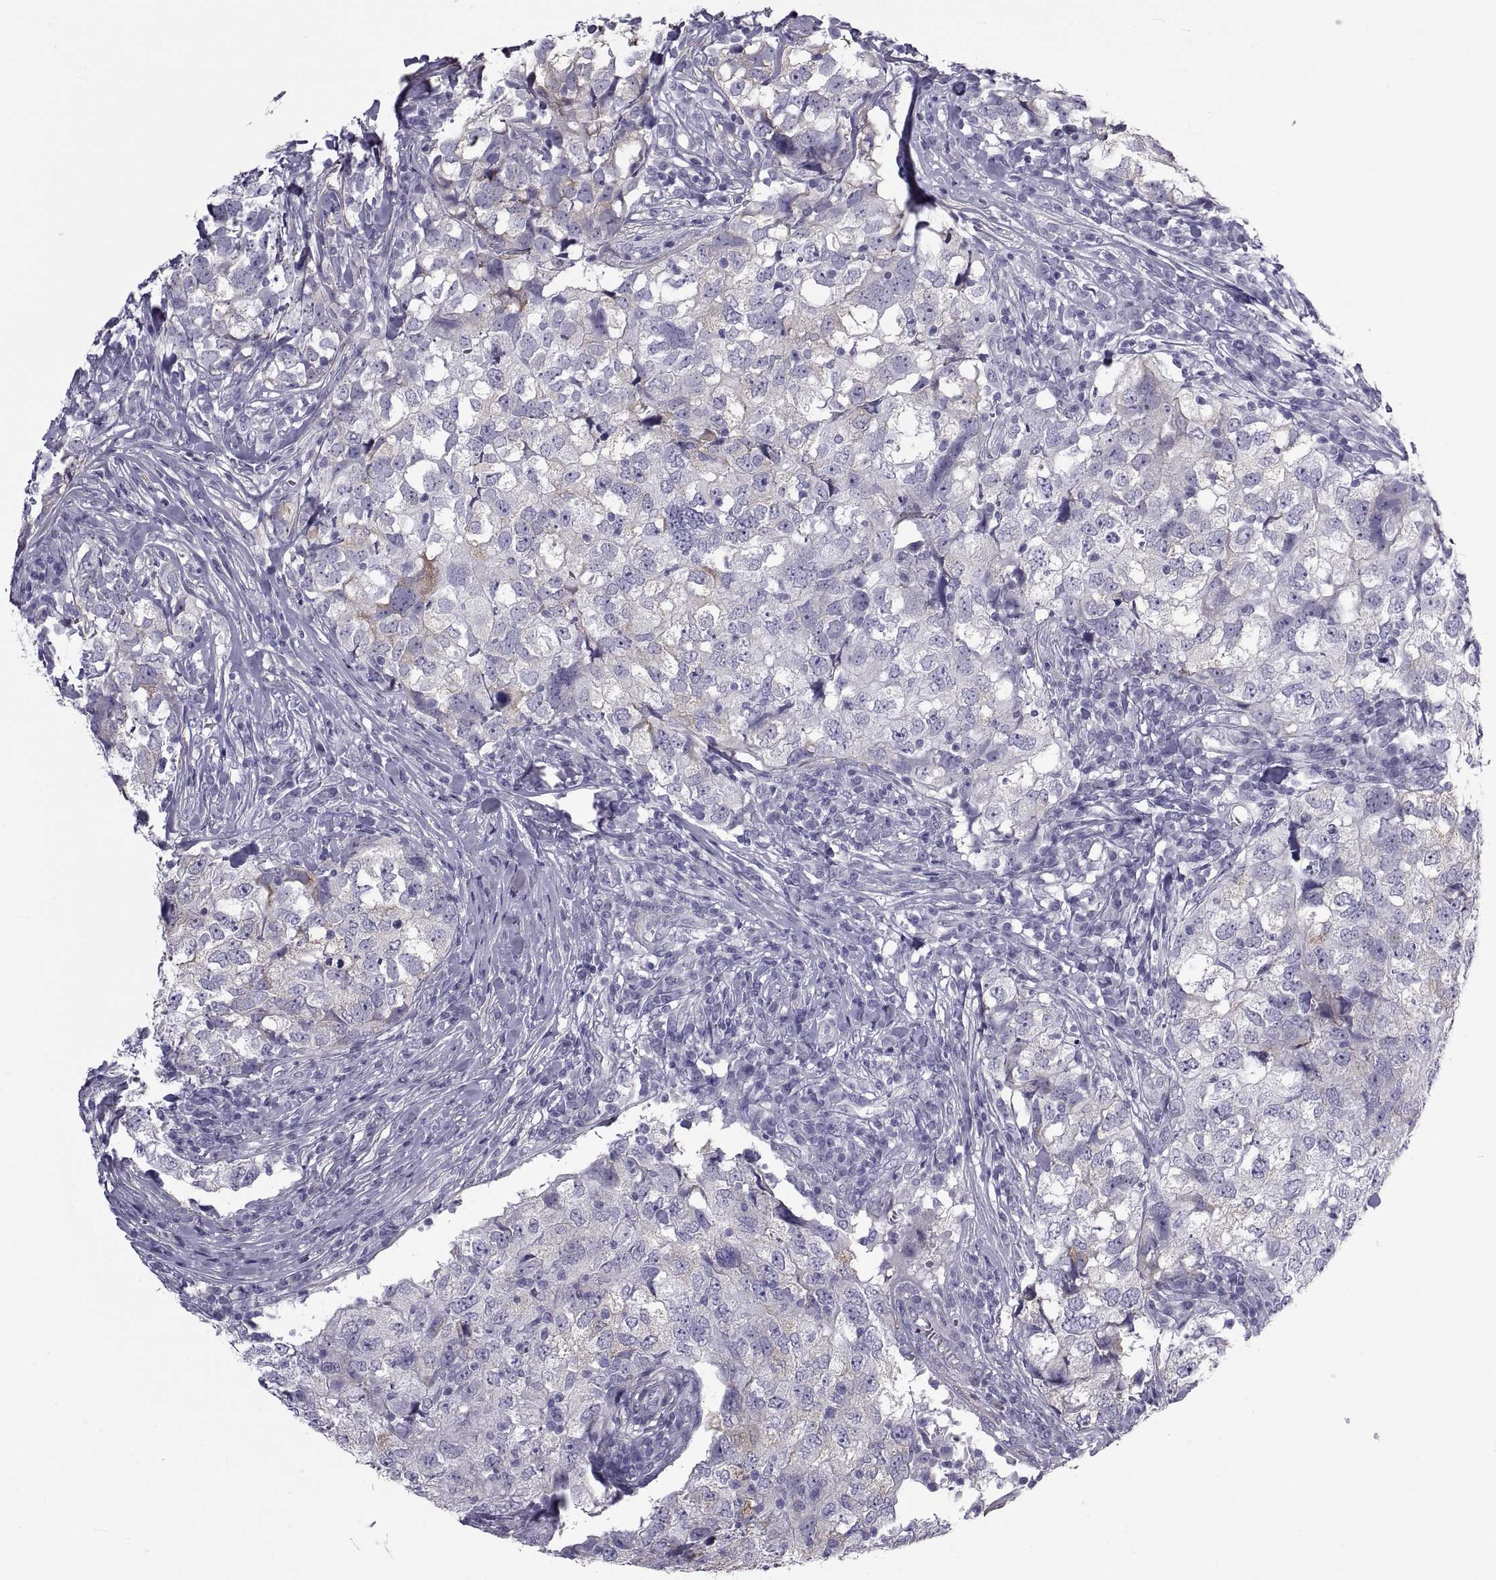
{"staining": {"intensity": "negative", "quantity": "none", "location": "none"}, "tissue": "breast cancer", "cell_type": "Tumor cells", "image_type": "cancer", "snomed": [{"axis": "morphology", "description": "Duct carcinoma"}, {"axis": "topography", "description": "Breast"}], "caption": "An image of human breast cancer is negative for staining in tumor cells.", "gene": "MAGEB1", "patient": {"sex": "female", "age": 30}}